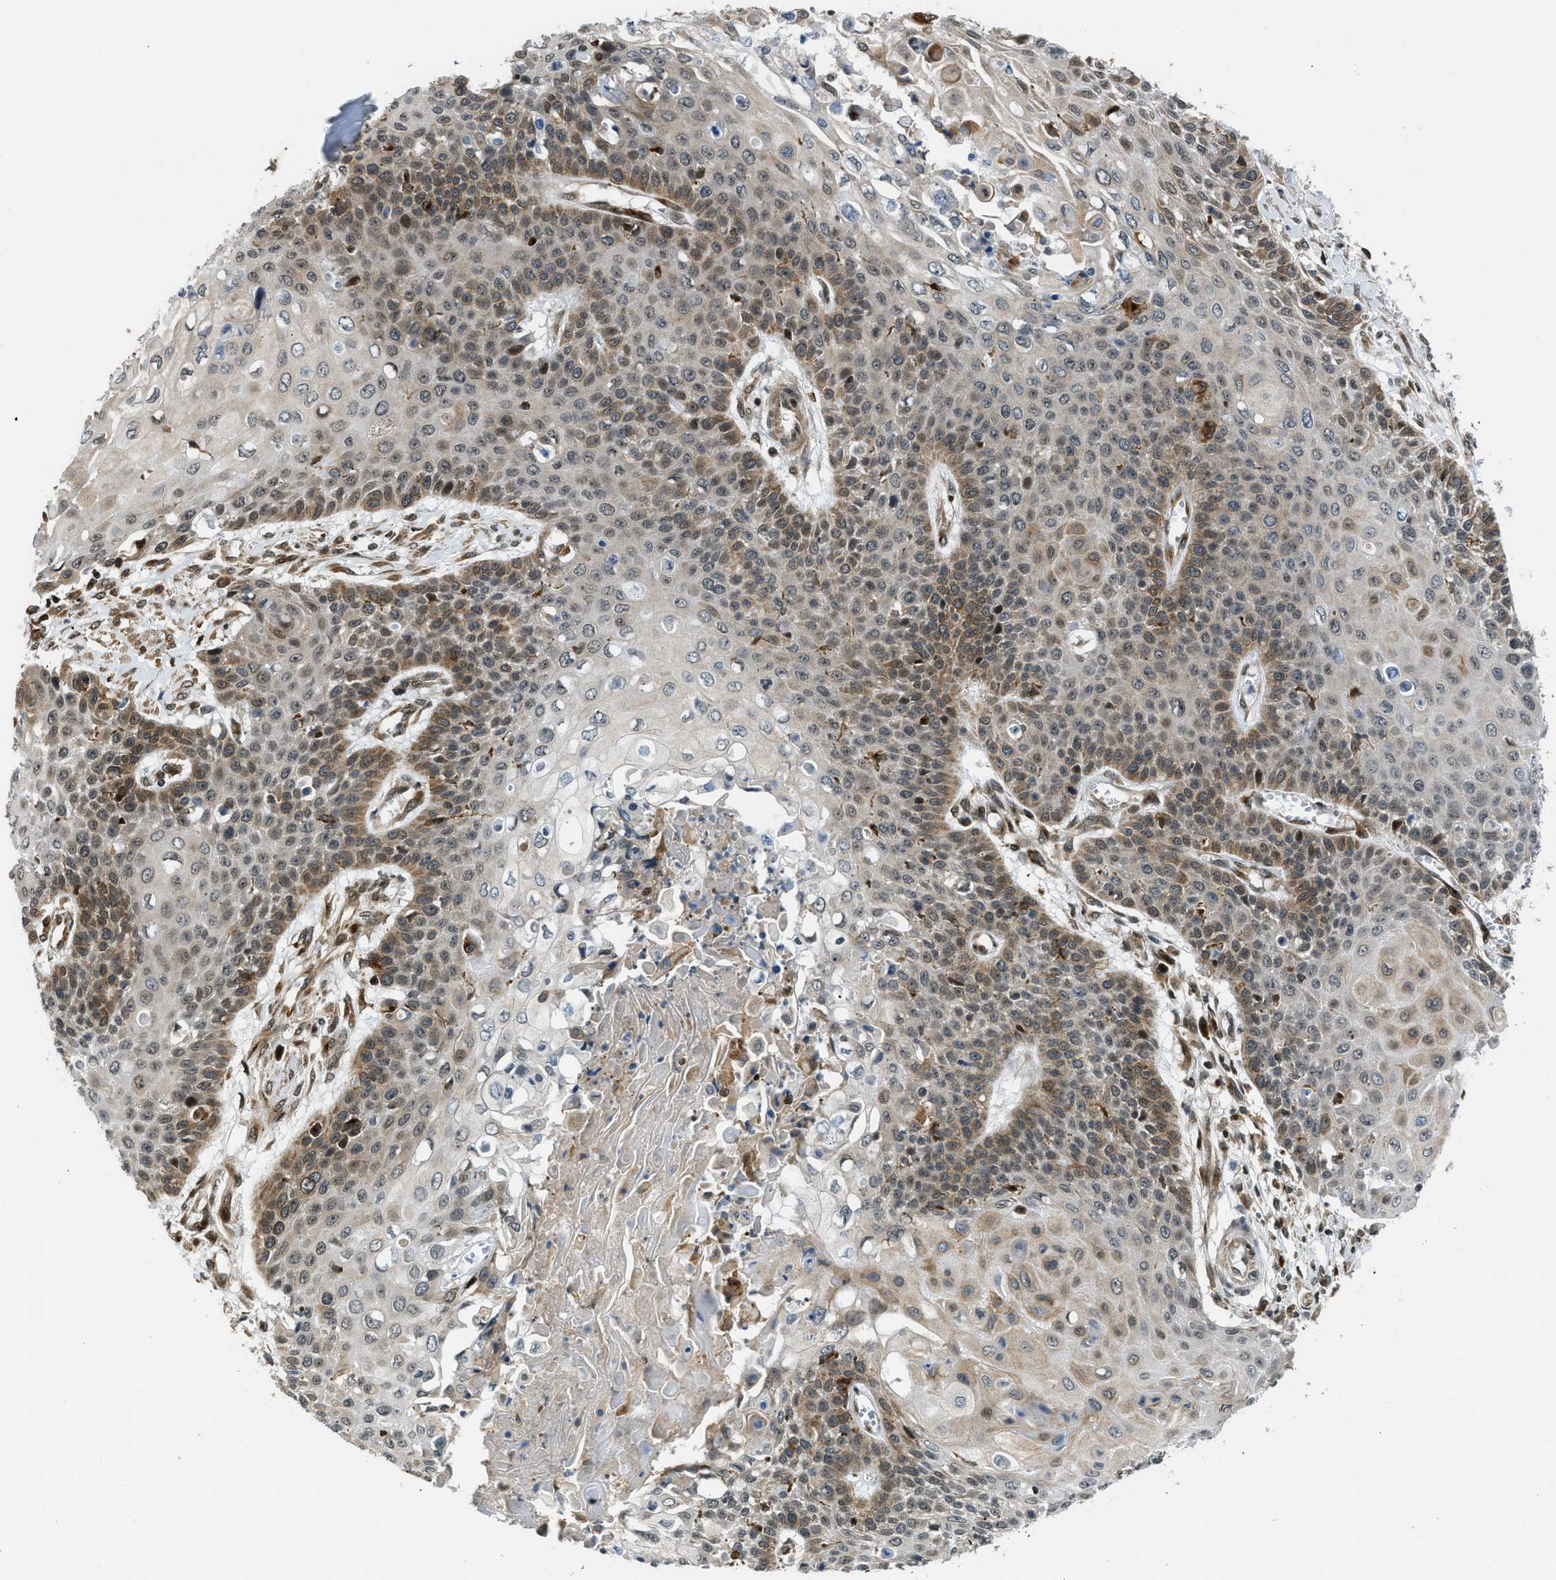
{"staining": {"intensity": "moderate", "quantity": ">75%", "location": "cytoplasmic/membranous"}, "tissue": "cervical cancer", "cell_type": "Tumor cells", "image_type": "cancer", "snomed": [{"axis": "morphology", "description": "Squamous cell carcinoma, NOS"}, {"axis": "topography", "description": "Cervix"}], "caption": "There is medium levels of moderate cytoplasmic/membranous staining in tumor cells of cervical squamous cell carcinoma, as demonstrated by immunohistochemical staining (brown color).", "gene": "RETREG3", "patient": {"sex": "female", "age": 39}}